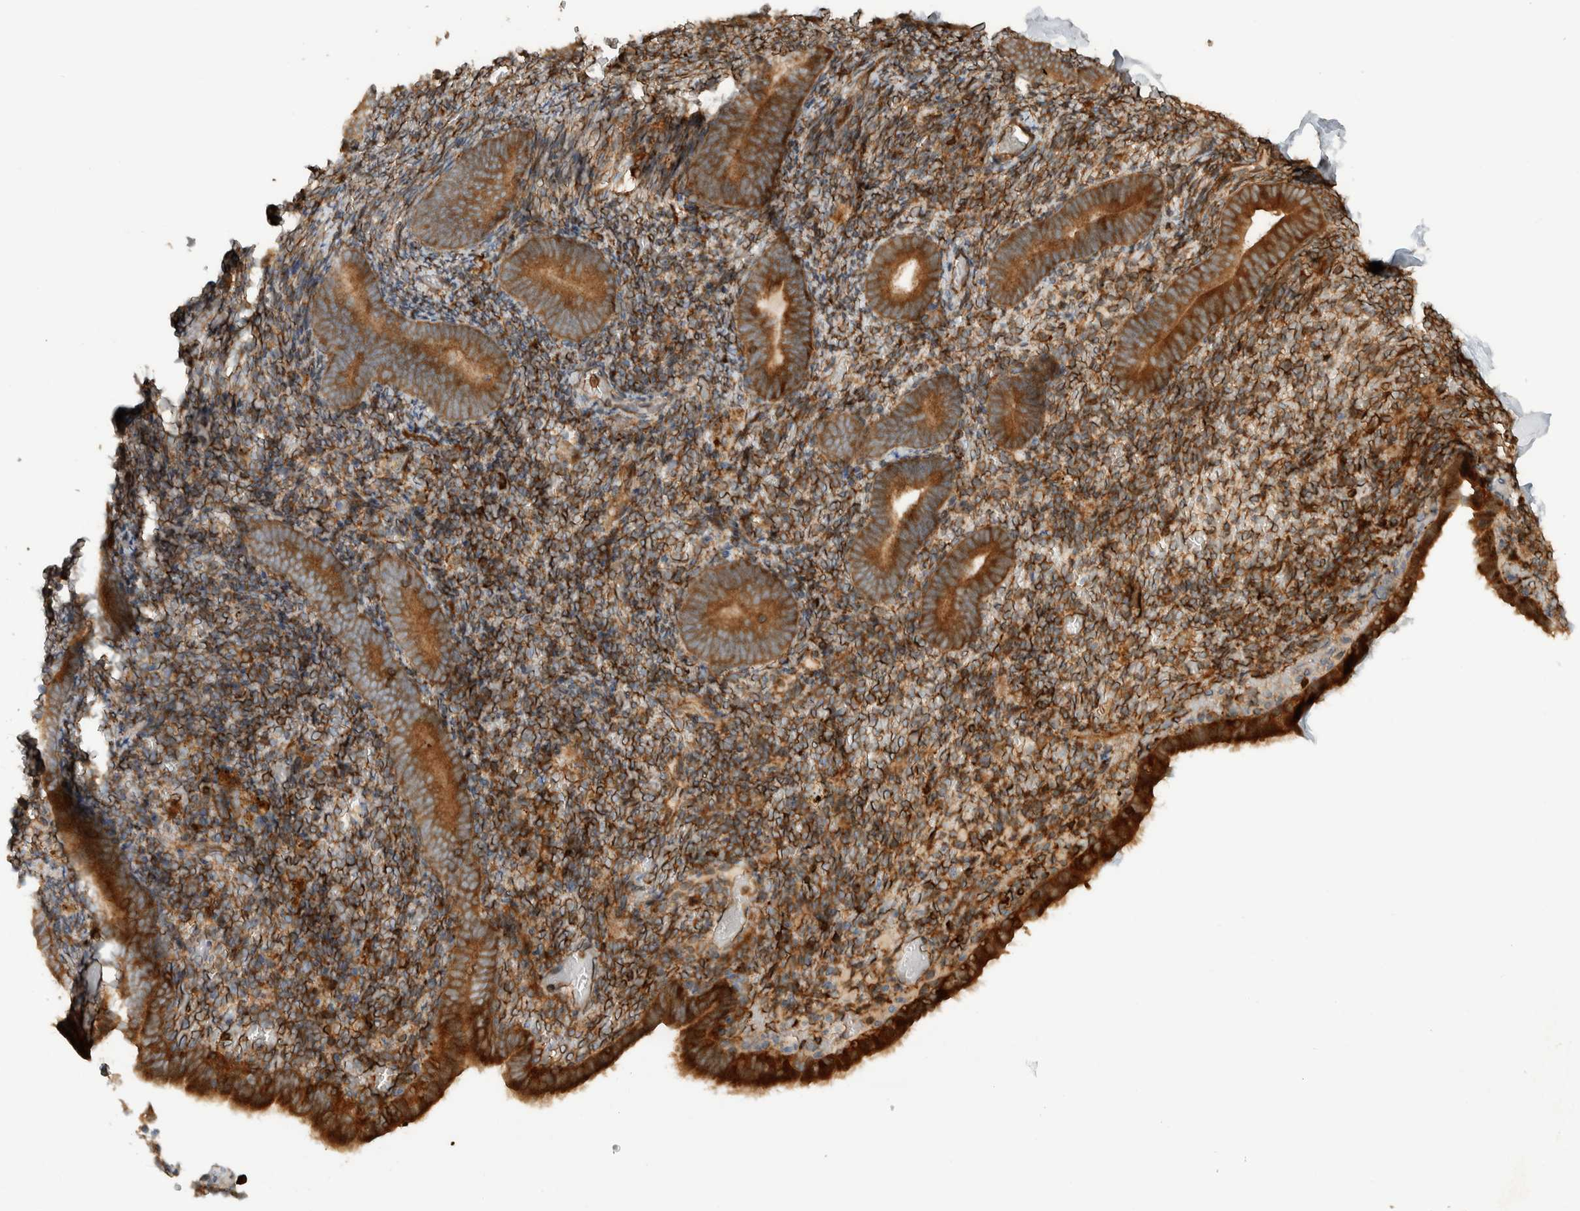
{"staining": {"intensity": "strong", "quantity": ">75%", "location": "cytoplasmic/membranous"}, "tissue": "endometrium", "cell_type": "Cells in endometrial stroma", "image_type": "normal", "snomed": [{"axis": "morphology", "description": "Normal tissue, NOS"}, {"axis": "topography", "description": "Endometrium"}], "caption": "About >75% of cells in endometrial stroma in benign human endometrium show strong cytoplasmic/membranous protein staining as visualized by brown immunohistochemical staining.", "gene": "CNTROB", "patient": {"sex": "female", "age": 51}}